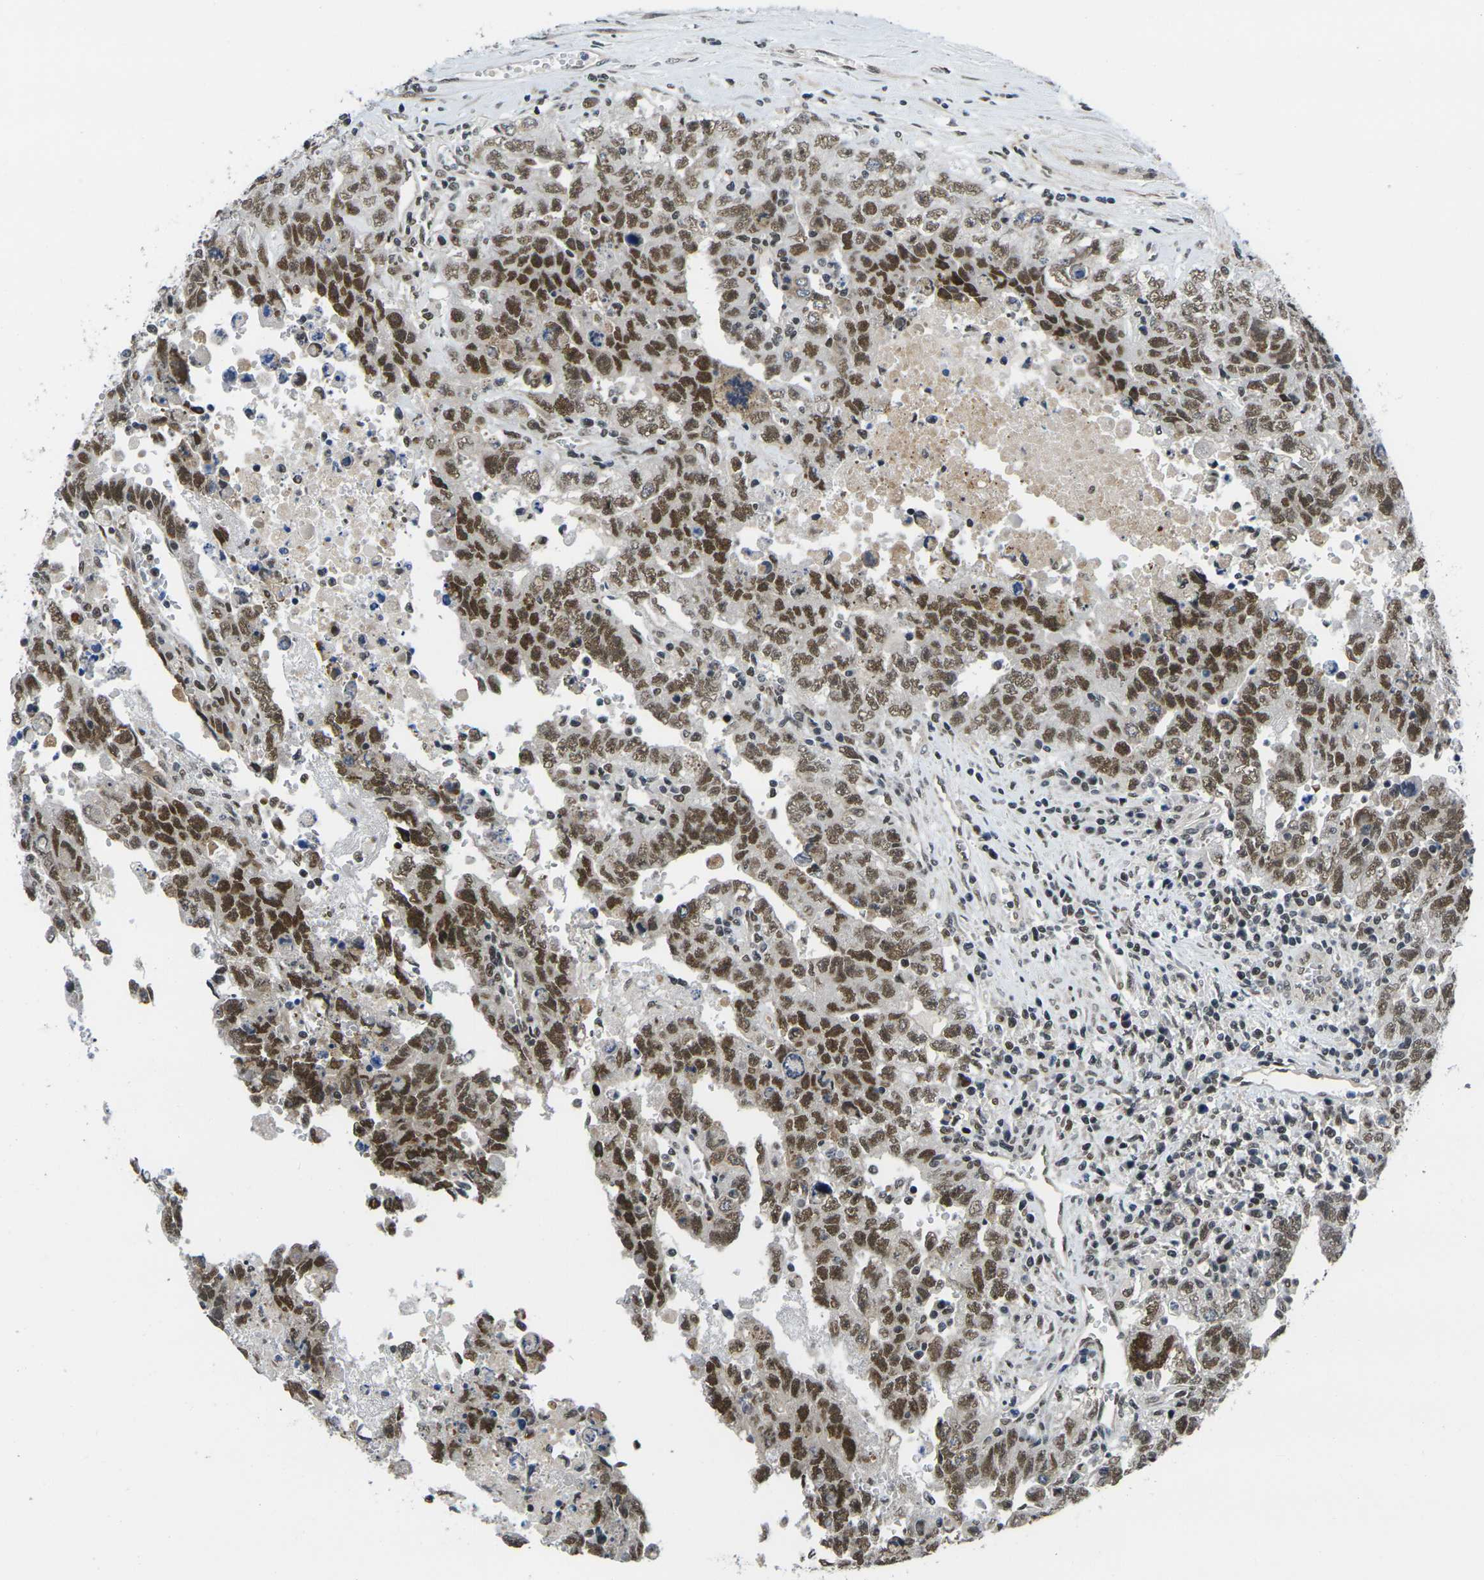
{"staining": {"intensity": "strong", "quantity": ">75%", "location": "nuclear"}, "tissue": "testis cancer", "cell_type": "Tumor cells", "image_type": "cancer", "snomed": [{"axis": "morphology", "description": "Carcinoma, Embryonal, NOS"}, {"axis": "topography", "description": "Testis"}], "caption": "A photomicrograph of human testis cancer (embryonal carcinoma) stained for a protein shows strong nuclear brown staining in tumor cells.", "gene": "RBM7", "patient": {"sex": "male", "age": 28}}